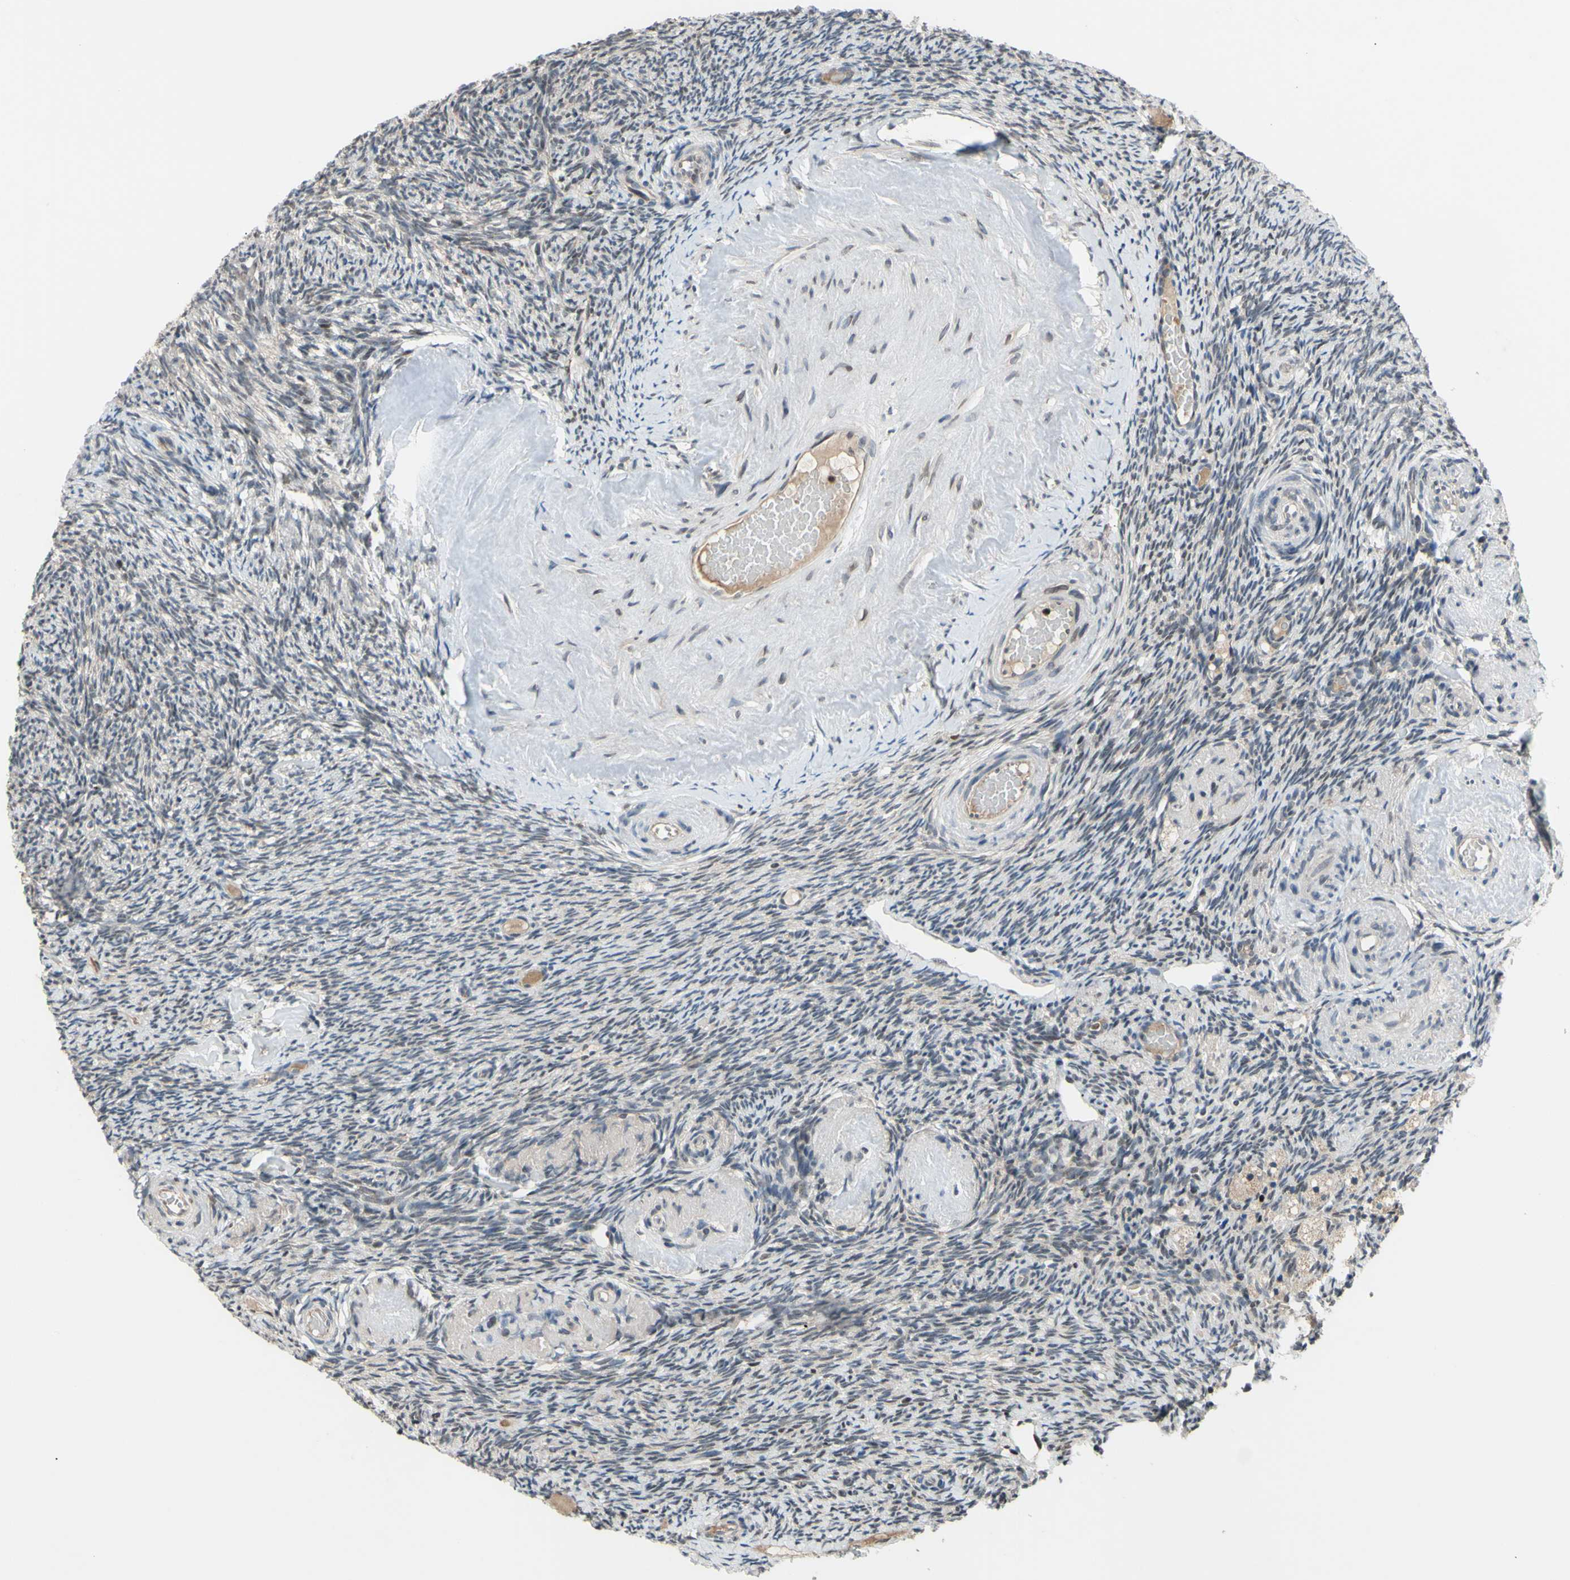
{"staining": {"intensity": "moderate", "quantity": ">75%", "location": "cytoplasmic/membranous"}, "tissue": "ovary", "cell_type": "Follicle cells", "image_type": "normal", "snomed": [{"axis": "morphology", "description": "Normal tissue, NOS"}, {"axis": "topography", "description": "Ovary"}], "caption": "Brown immunohistochemical staining in normal ovary reveals moderate cytoplasmic/membranous staining in approximately >75% of follicle cells.", "gene": "SP4", "patient": {"sex": "female", "age": 60}}